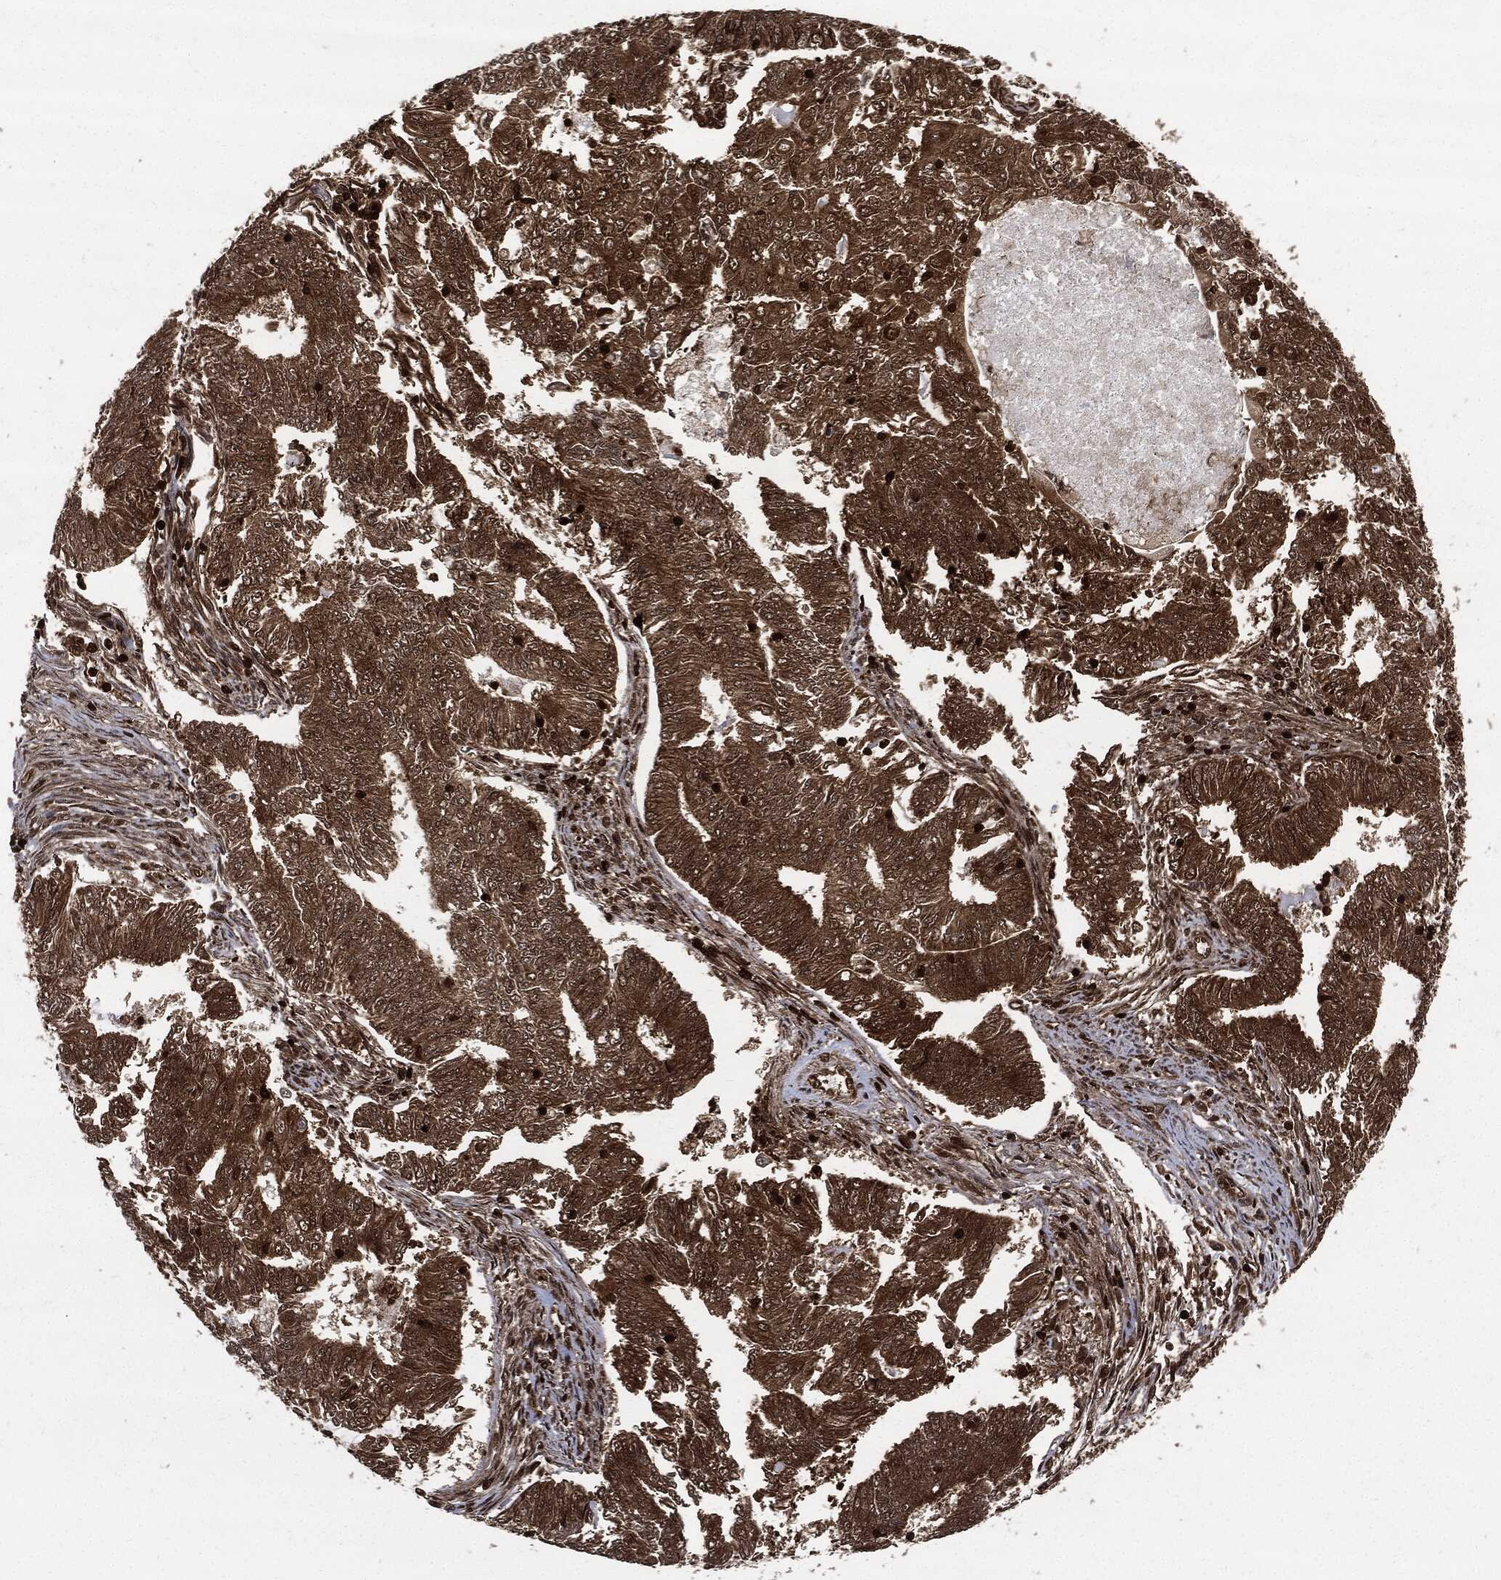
{"staining": {"intensity": "moderate", "quantity": ">75%", "location": "cytoplasmic/membranous"}, "tissue": "endometrial cancer", "cell_type": "Tumor cells", "image_type": "cancer", "snomed": [{"axis": "morphology", "description": "Adenocarcinoma, NOS"}, {"axis": "topography", "description": "Endometrium"}], "caption": "Tumor cells demonstrate medium levels of moderate cytoplasmic/membranous positivity in approximately >75% of cells in human endometrial adenocarcinoma.", "gene": "YWHAB", "patient": {"sex": "female", "age": 62}}